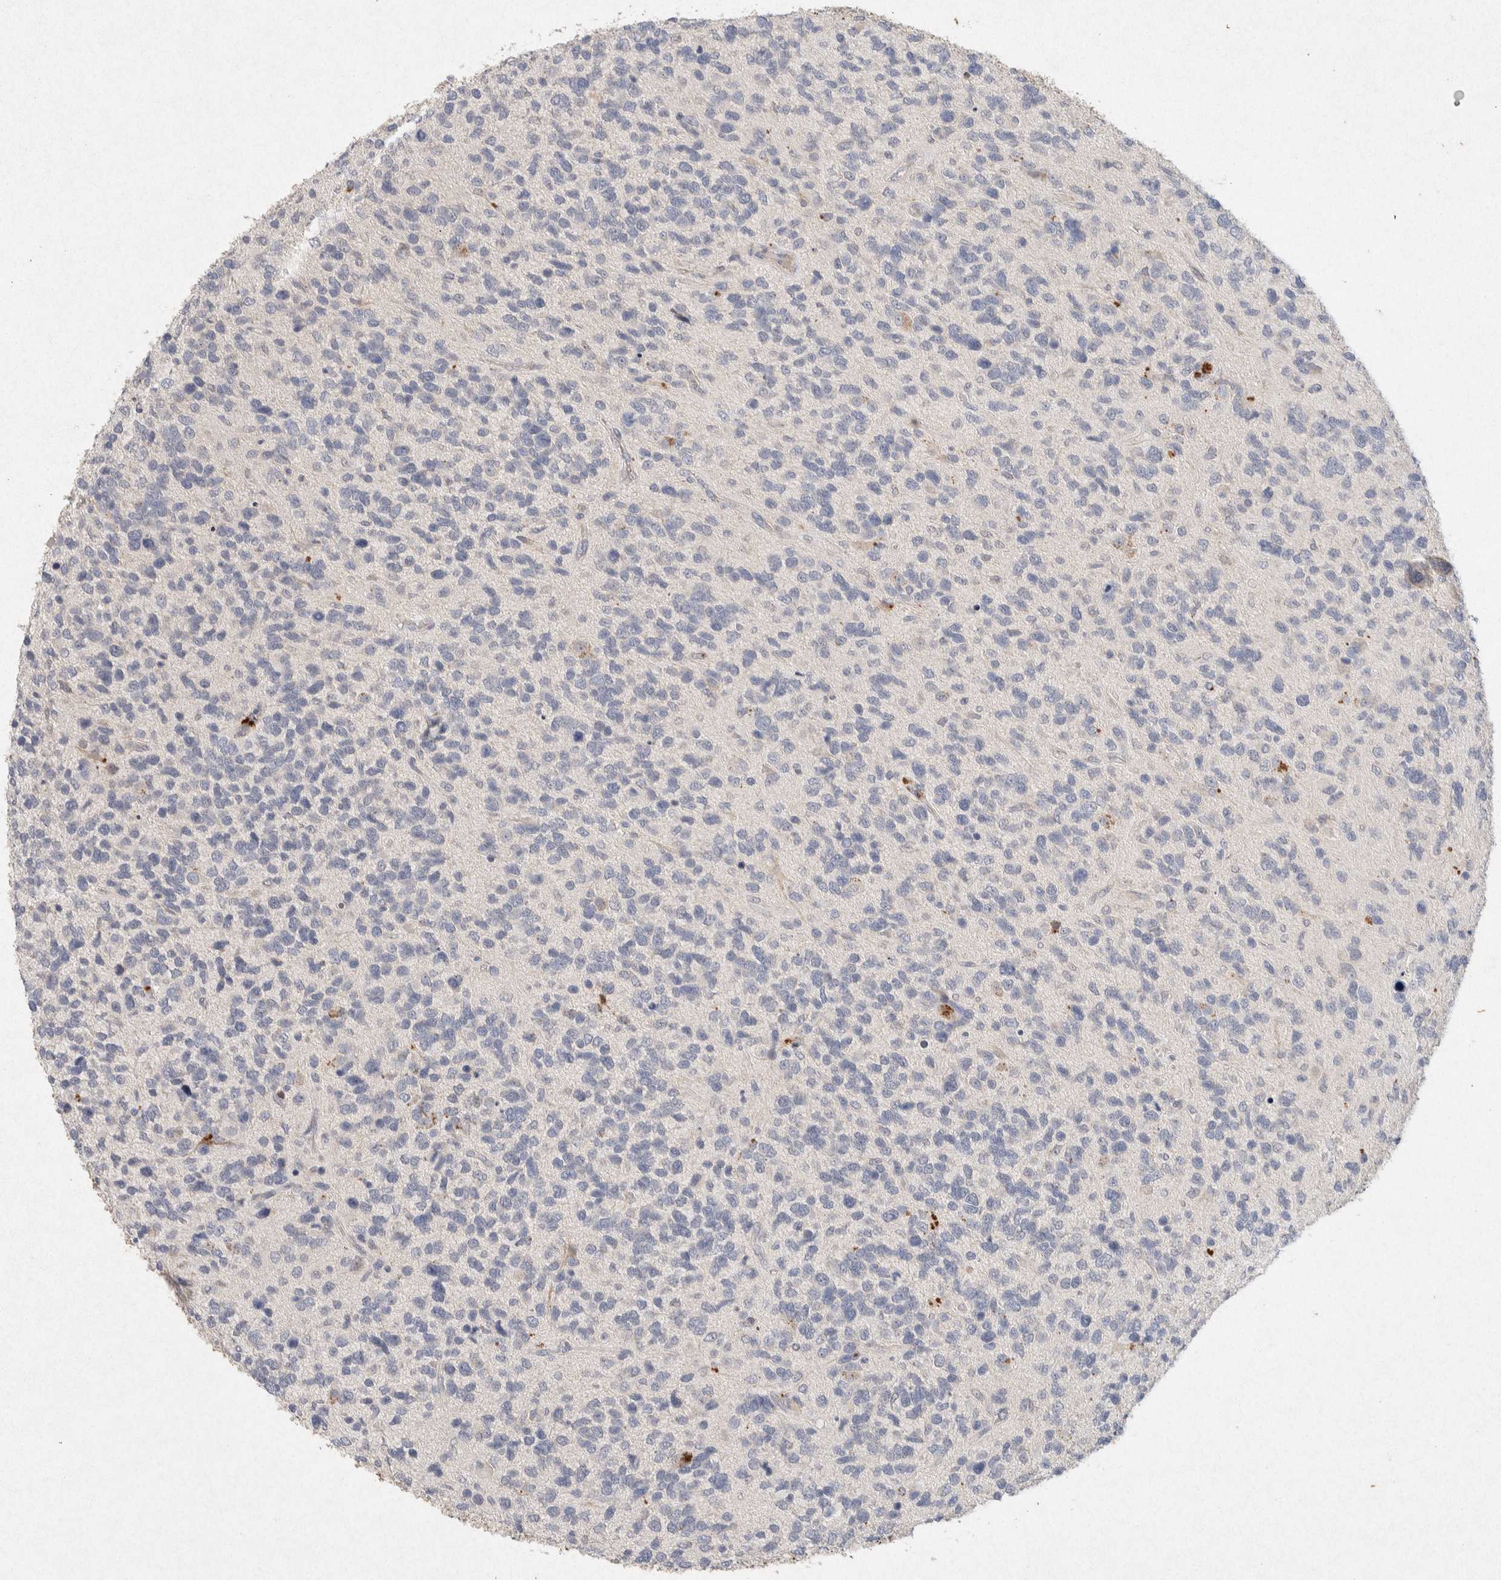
{"staining": {"intensity": "negative", "quantity": "none", "location": "none"}, "tissue": "glioma", "cell_type": "Tumor cells", "image_type": "cancer", "snomed": [{"axis": "morphology", "description": "Glioma, malignant, High grade"}, {"axis": "topography", "description": "Brain"}], "caption": "This is an immunohistochemistry photomicrograph of human malignant glioma (high-grade). There is no expression in tumor cells.", "gene": "GNAI1", "patient": {"sex": "female", "age": 58}}